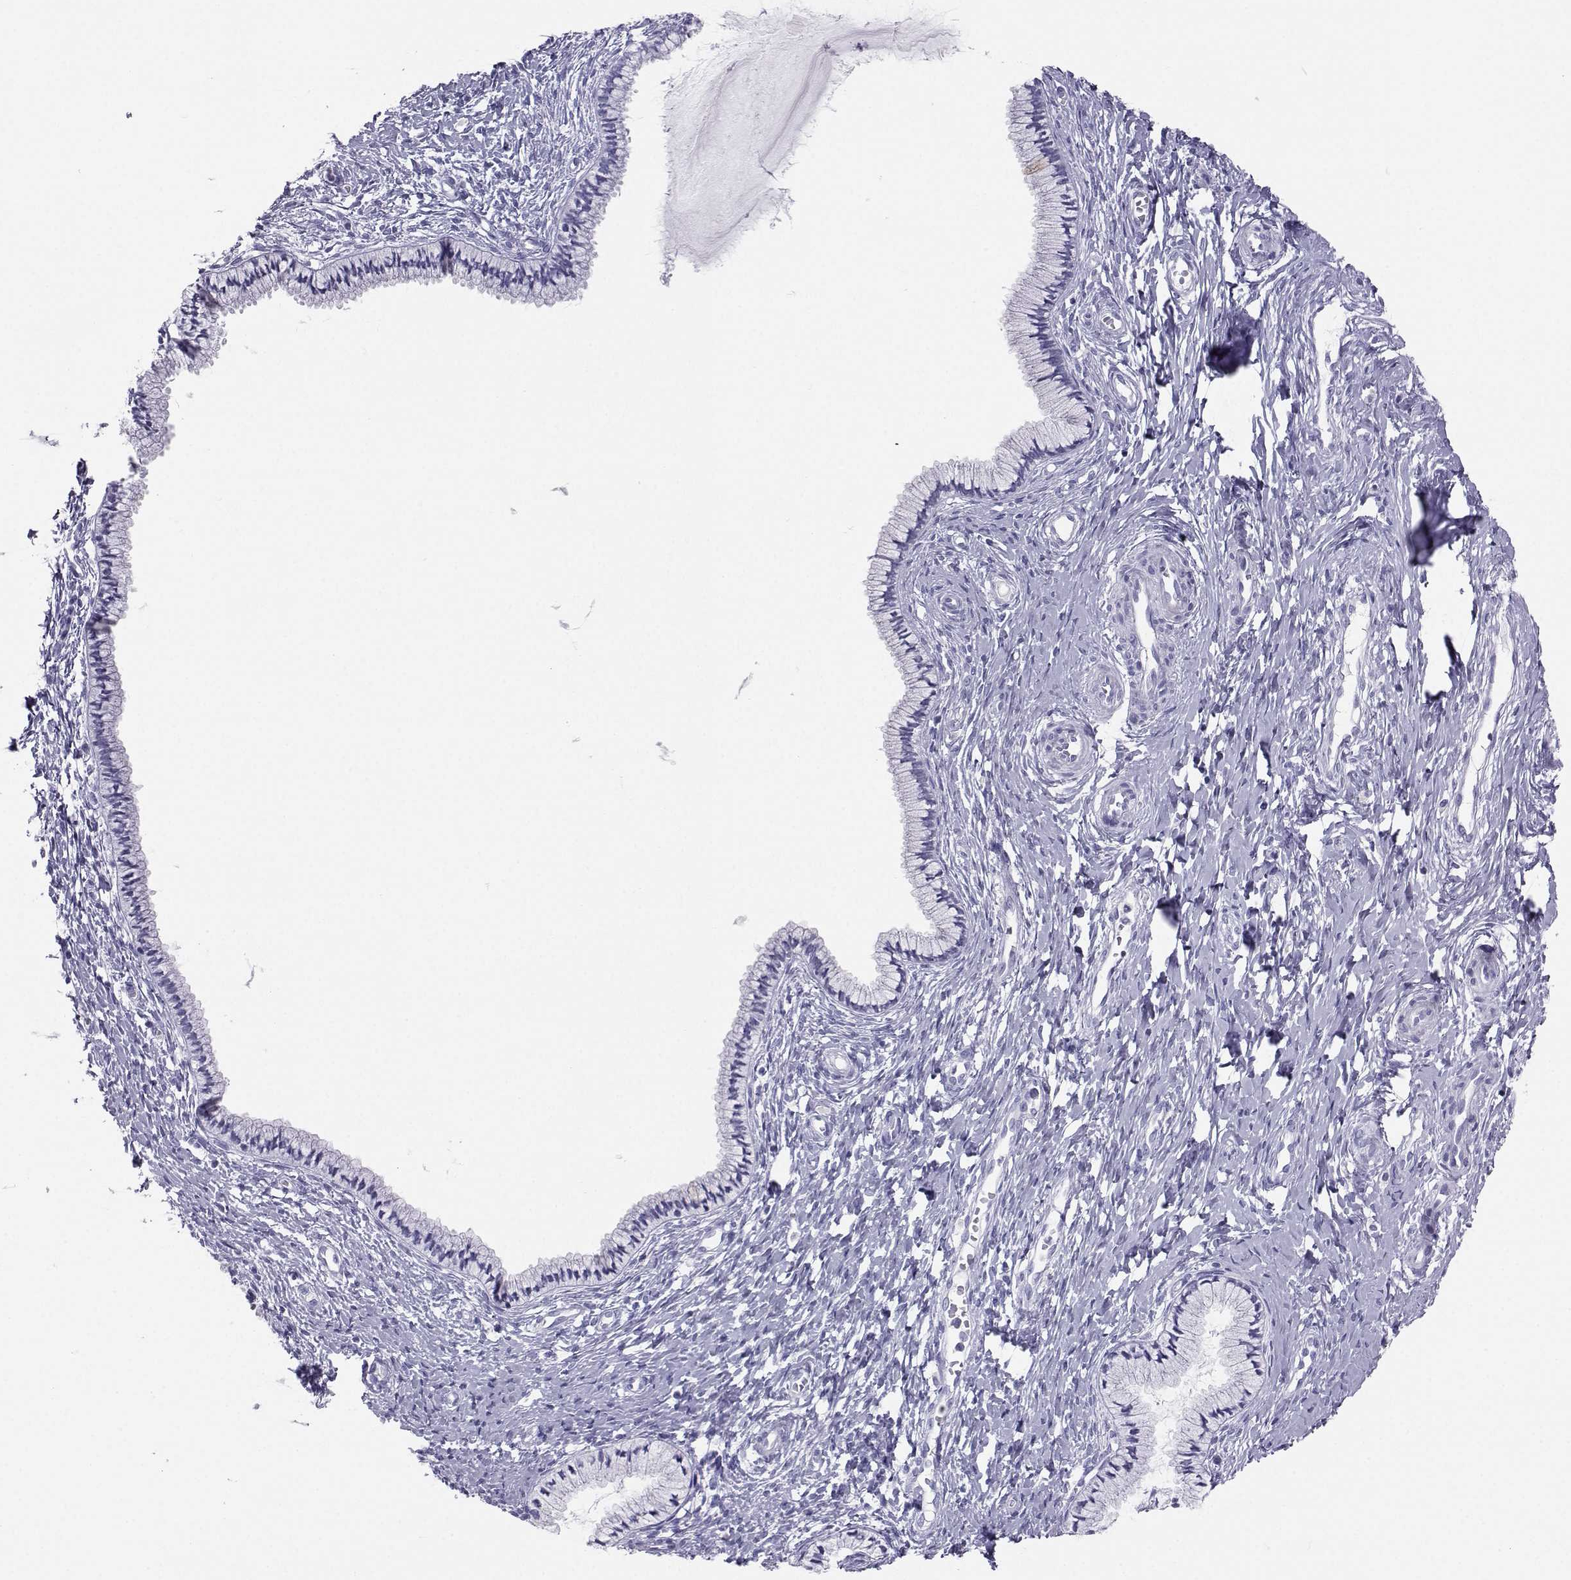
{"staining": {"intensity": "negative", "quantity": "none", "location": "none"}, "tissue": "cervix", "cell_type": "Glandular cells", "image_type": "normal", "snomed": [{"axis": "morphology", "description": "Normal tissue, NOS"}, {"axis": "topography", "description": "Cervix"}], "caption": "DAB (3,3'-diaminobenzidine) immunohistochemical staining of normal cervix shows no significant positivity in glandular cells. (DAB immunohistochemistry (IHC) visualized using brightfield microscopy, high magnification).", "gene": "SST", "patient": {"sex": "female", "age": 40}}